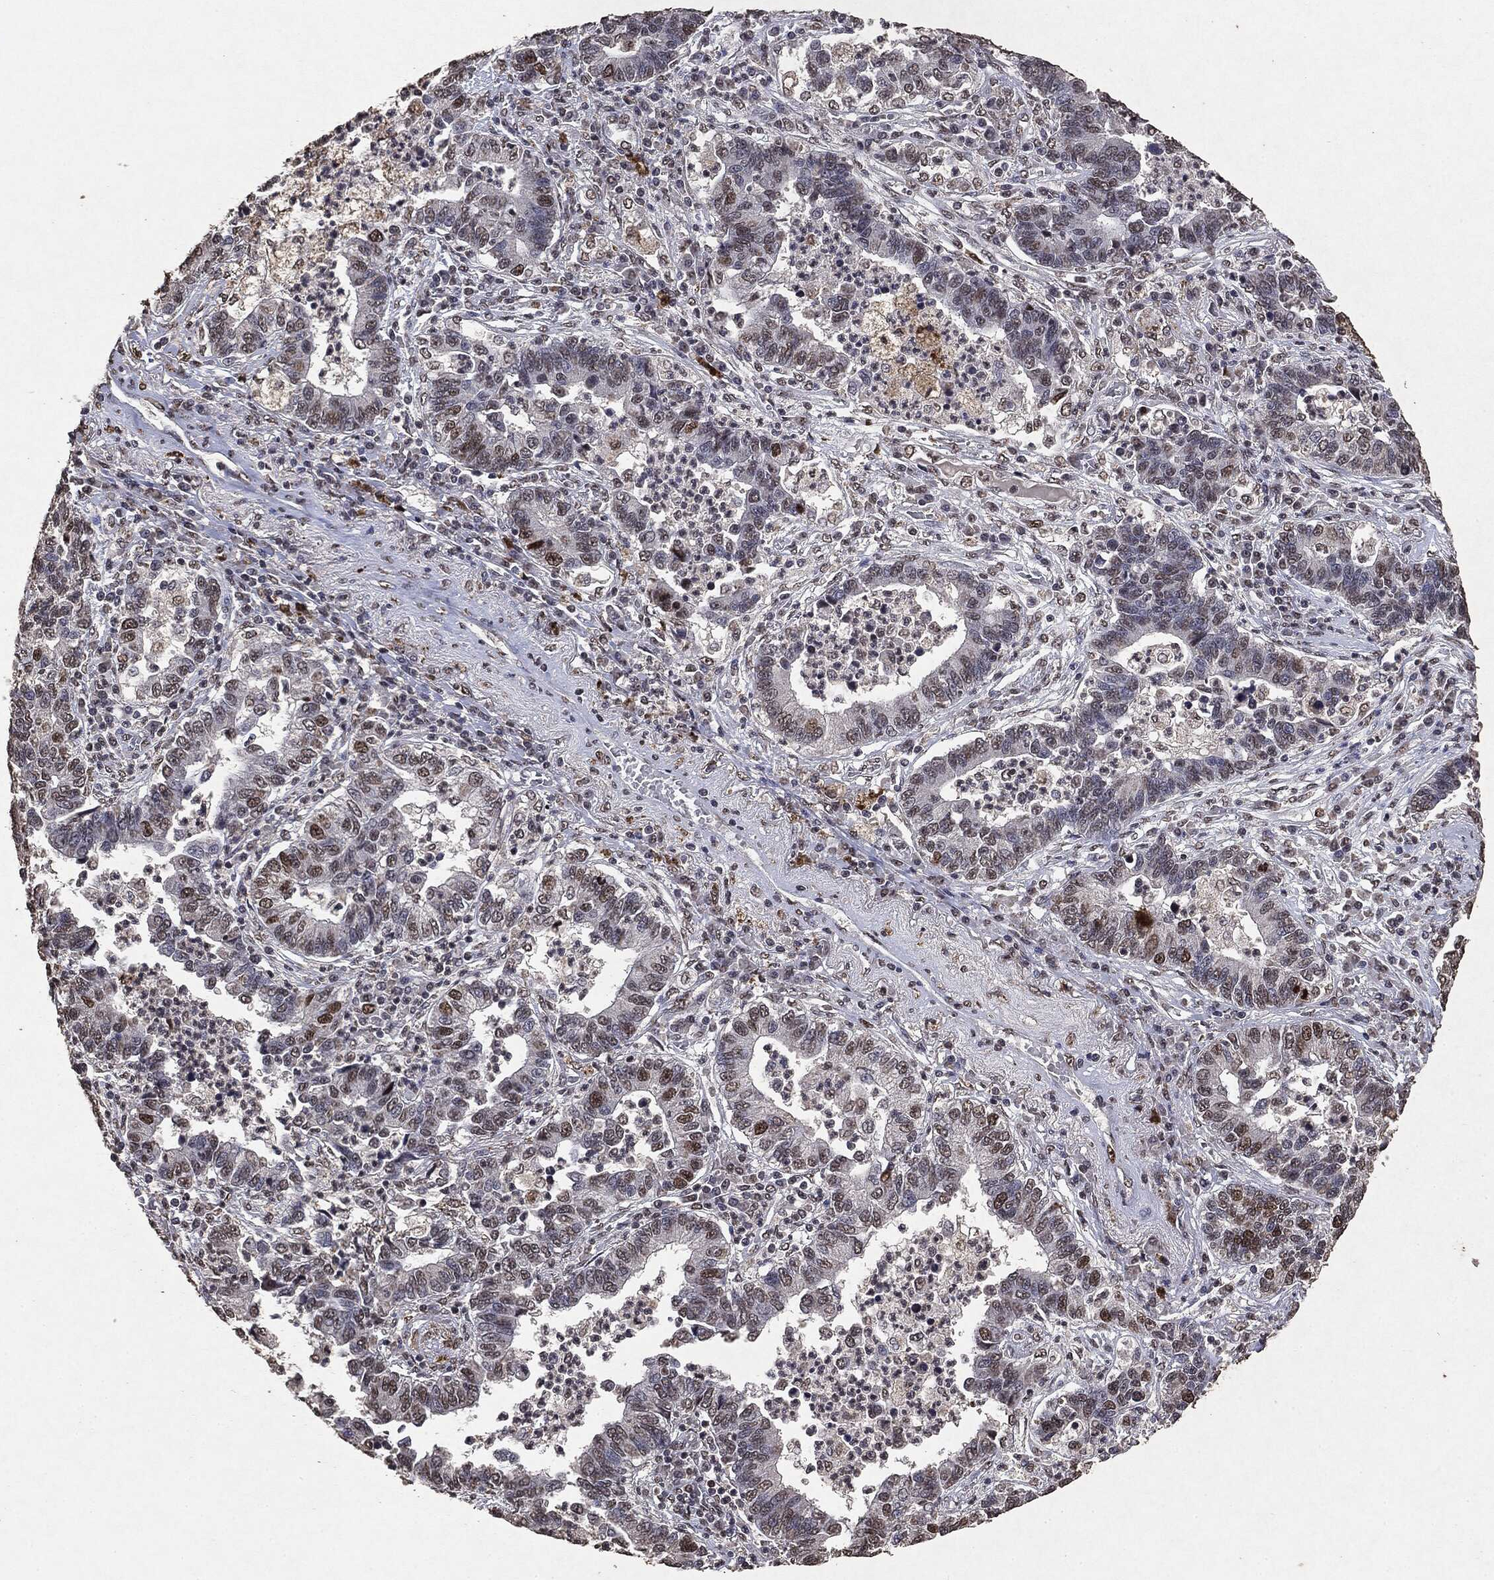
{"staining": {"intensity": "moderate", "quantity": "<25%", "location": "nuclear"}, "tissue": "lung cancer", "cell_type": "Tumor cells", "image_type": "cancer", "snomed": [{"axis": "morphology", "description": "Adenocarcinoma, NOS"}, {"axis": "topography", "description": "Lung"}], "caption": "Immunohistochemistry (IHC) (DAB) staining of human lung cancer shows moderate nuclear protein expression in about <25% of tumor cells. The protein is shown in brown color, while the nuclei are stained blue.", "gene": "RAD18", "patient": {"sex": "female", "age": 57}}